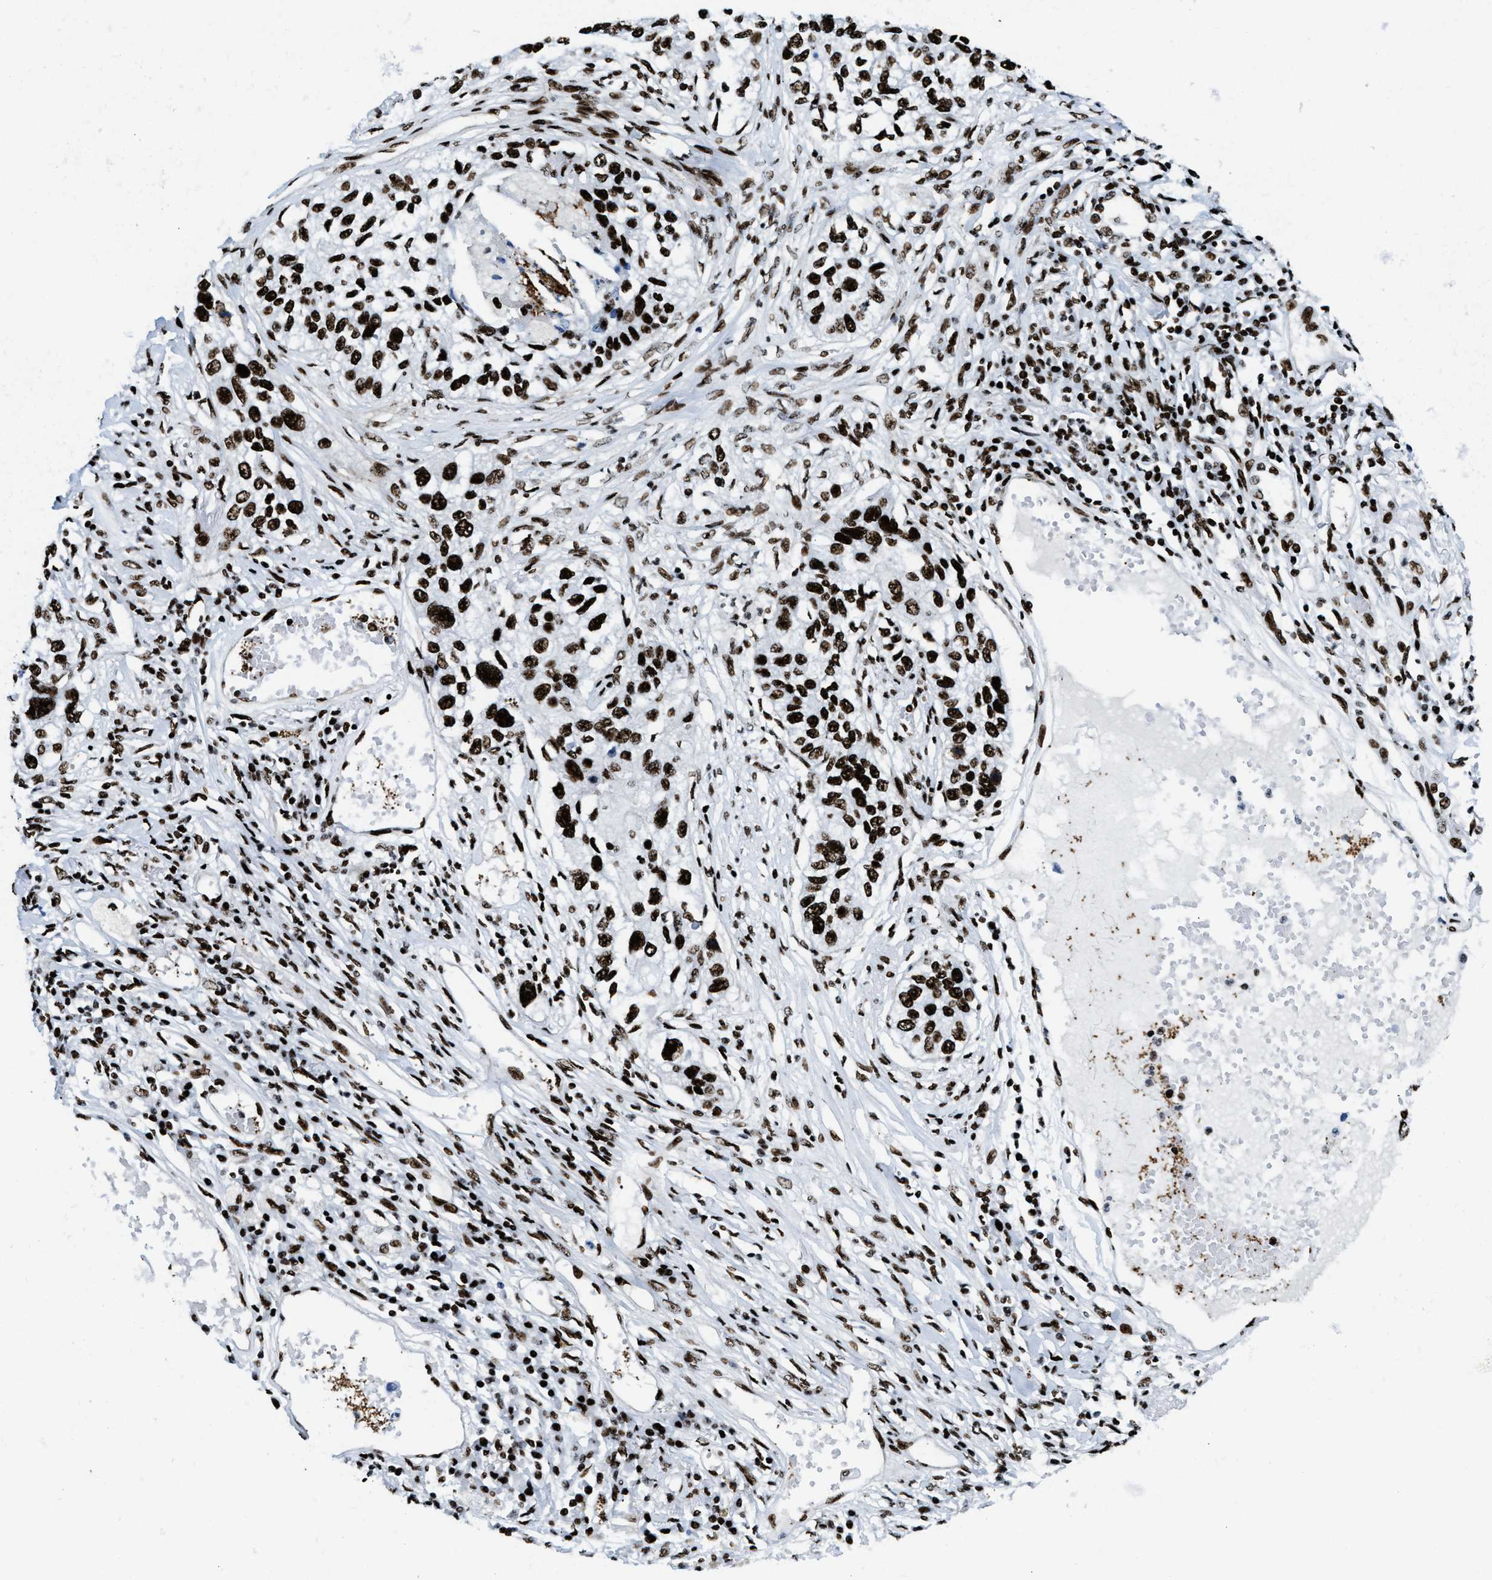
{"staining": {"intensity": "strong", "quantity": ">75%", "location": "nuclear"}, "tissue": "lung cancer", "cell_type": "Tumor cells", "image_type": "cancer", "snomed": [{"axis": "morphology", "description": "Squamous cell carcinoma, NOS"}, {"axis": "topography", "description": "Lung"}], "caption": "Protein expression analysis of lung squamous cell carcinoma shows strong nuclear staining in approximately >75% of tumor cells.", "gene": "NONO", "patient": {"sex": "male", "age": 71}}